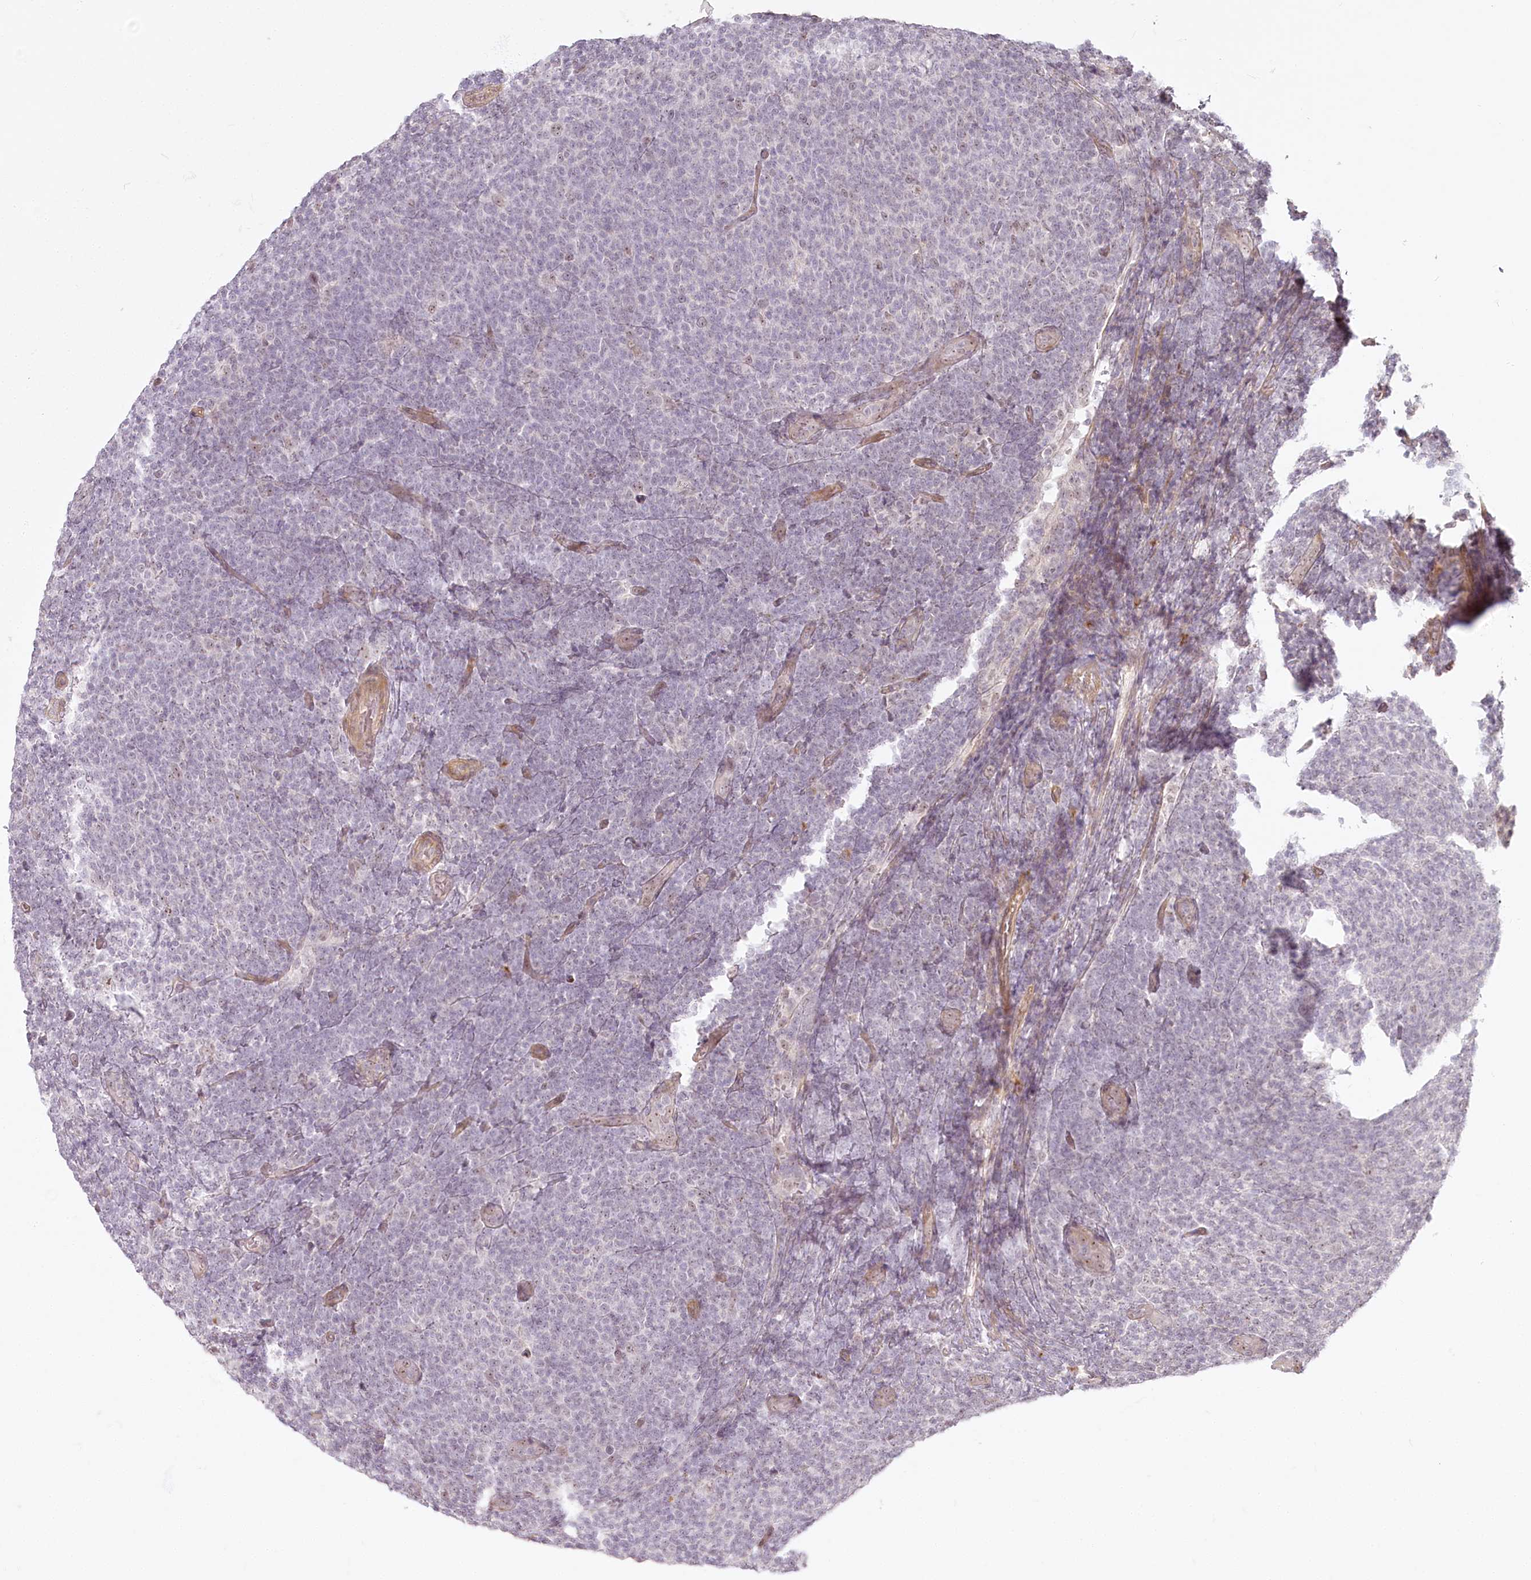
{"staining": {"intensity": "negative", "quantity": "none", "location": "none"}, "tissue": "lymphoma", "cell_type": "Tumor cells", "image_type": "cancer", "snomed": [{"axis": "morphology", "description": "Malignant lymphoma, non-Hodgkin's type, Low grade"}, {"axis": "topography", "description": "Lymph node"}], "caption": "This is an immunohistochemistry photomicrograph of lymphoma. There is no positivity in tumor cells.", "gene": "EXOSC7", "patient": {"sex": "male", "age": 66}}